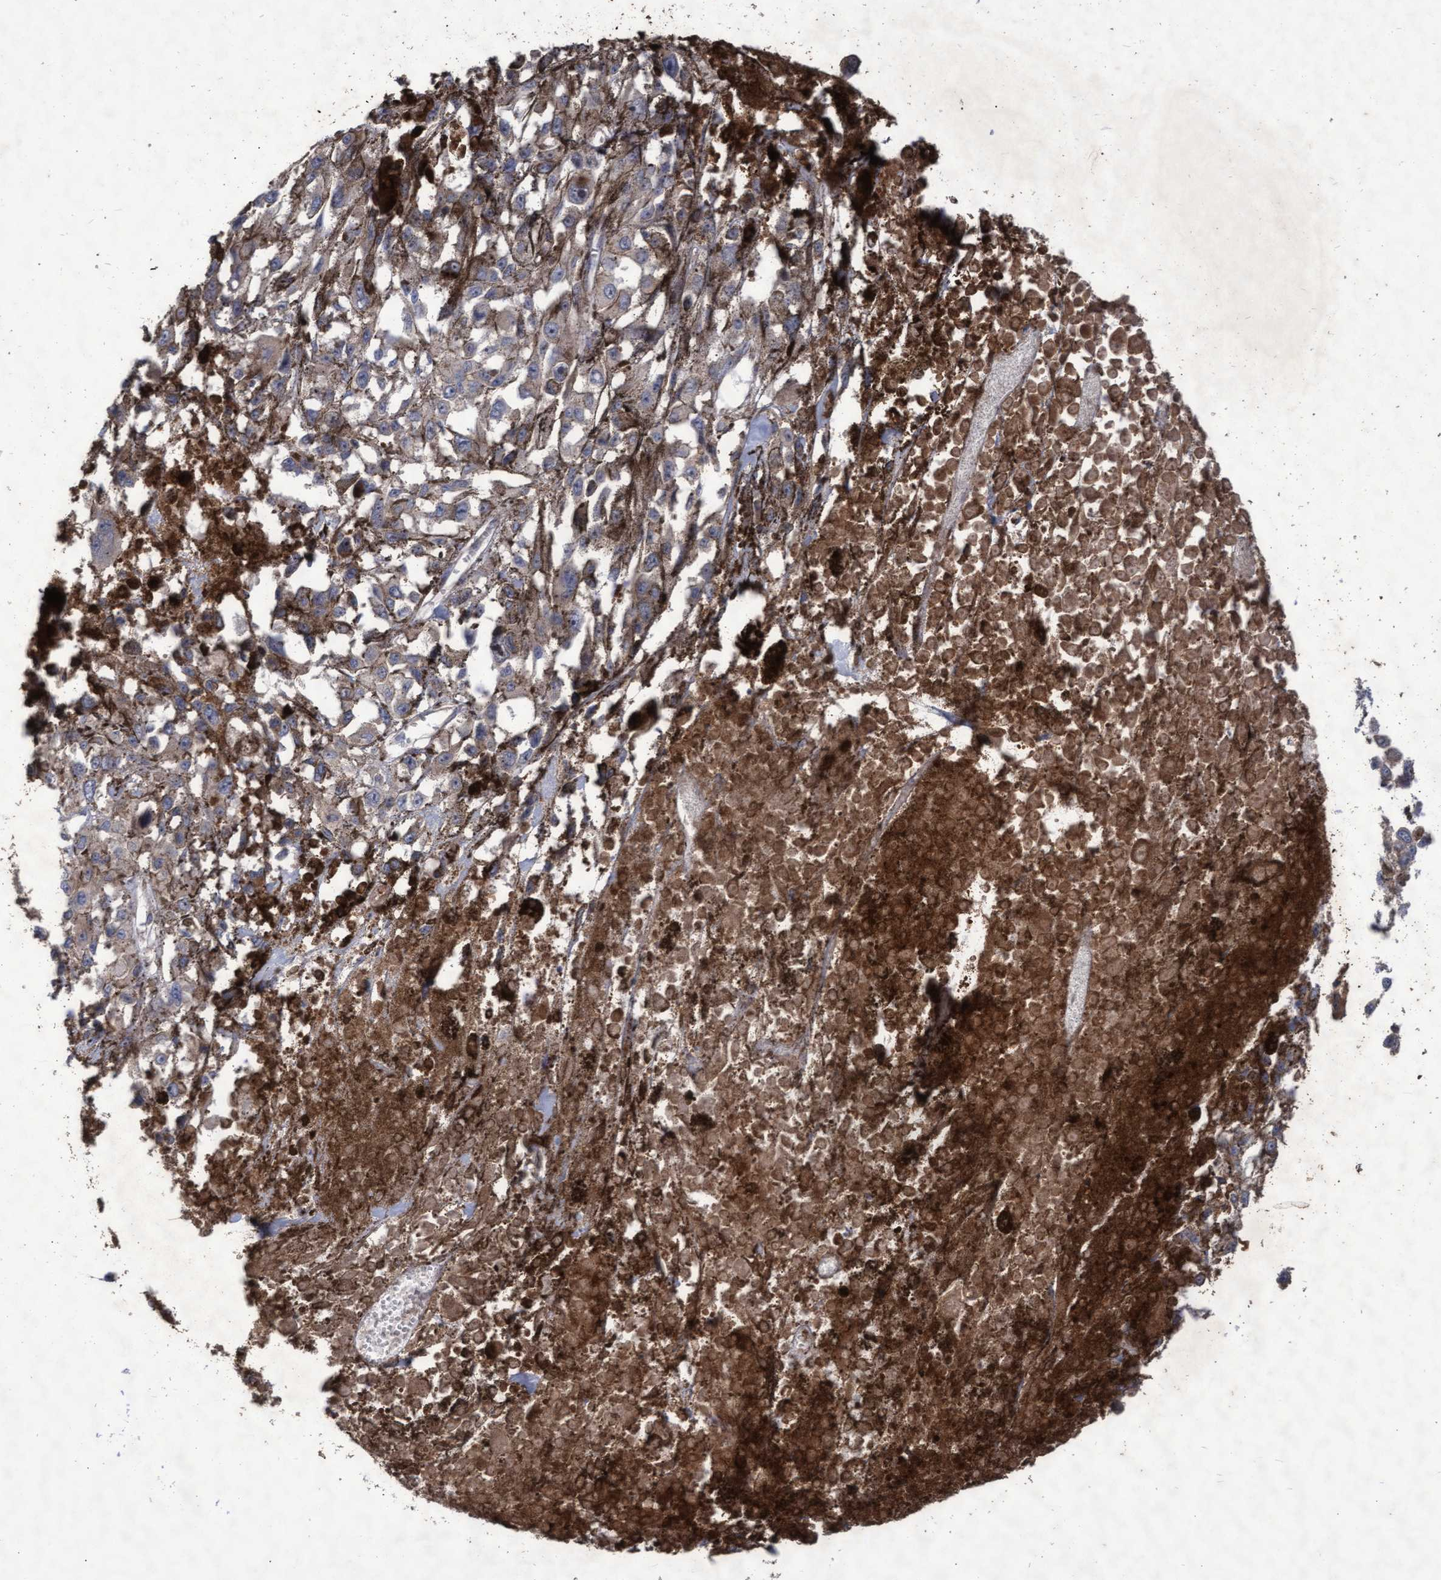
{"staining": {"intensity": "weak", "quantity": "<25%", "location": "cytoplasmic/membranous"}, "tissue": "melanoma", "cell_type": "Tumor cells", "image_type": "cancer", "snomed": [{"axis": "morphology", "description": "Malignant melanoma, Metastatic site"}, {"axis": "topography", "description": "Lymph node"}], "caption": "This micrograph is of melanoma stained with immunohistochemistry to label a protein in brown with the nuclei are counter-stained blue. There is no positivity in tumor cells.", "gene": "ABCF2", "patient": {"sex": "male", "age": 59}}